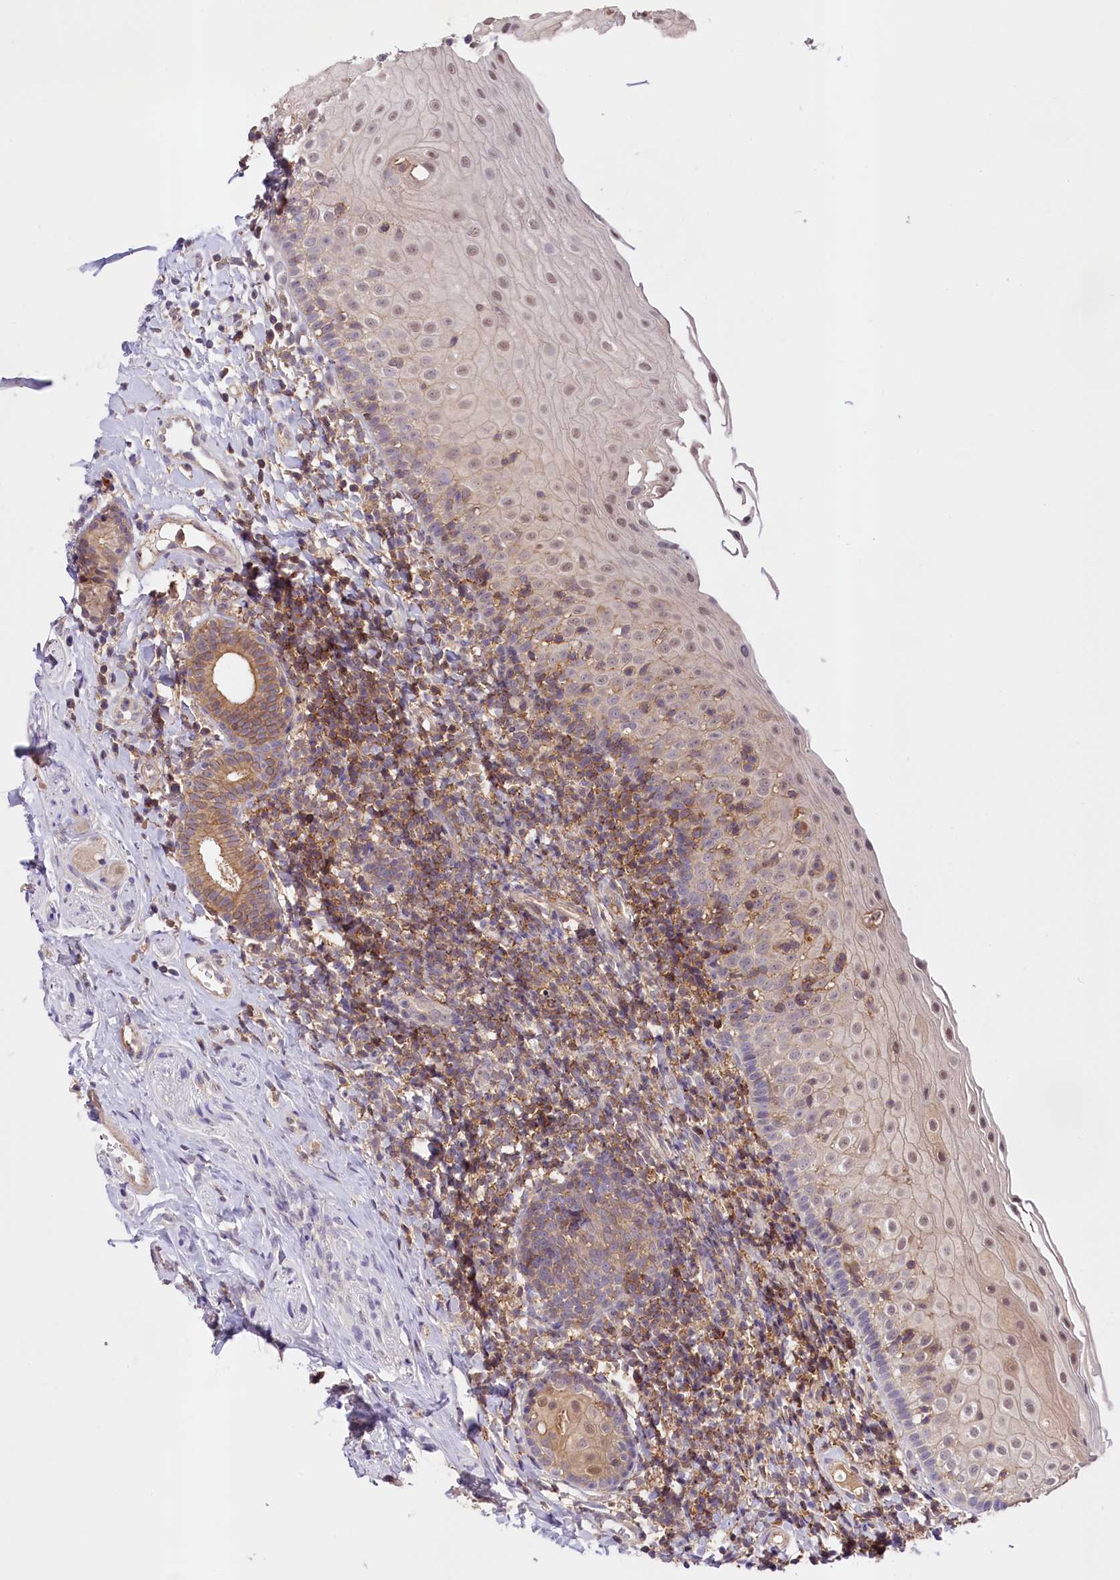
{"staining": {"intensity": "moderate", "quantity": "<25%", "location": "nuclear"}, "tissue": "oral mucosa", "cell_type": "Squamous epithelial cells", "image_type": "normal", "snomed": [{"axis": "morphology", "description": "Normal tissue, NOS"}, {"axis": "topography", "description": "Oral tissue"}], "caption": "Human oral mucosa stained with a brown dye shows moderate nuclear positive positivity in approximately <25% of squamous epithelial cells.", "gene": "SKIDA1", "patient": {"sex": "male", "age": 46}}